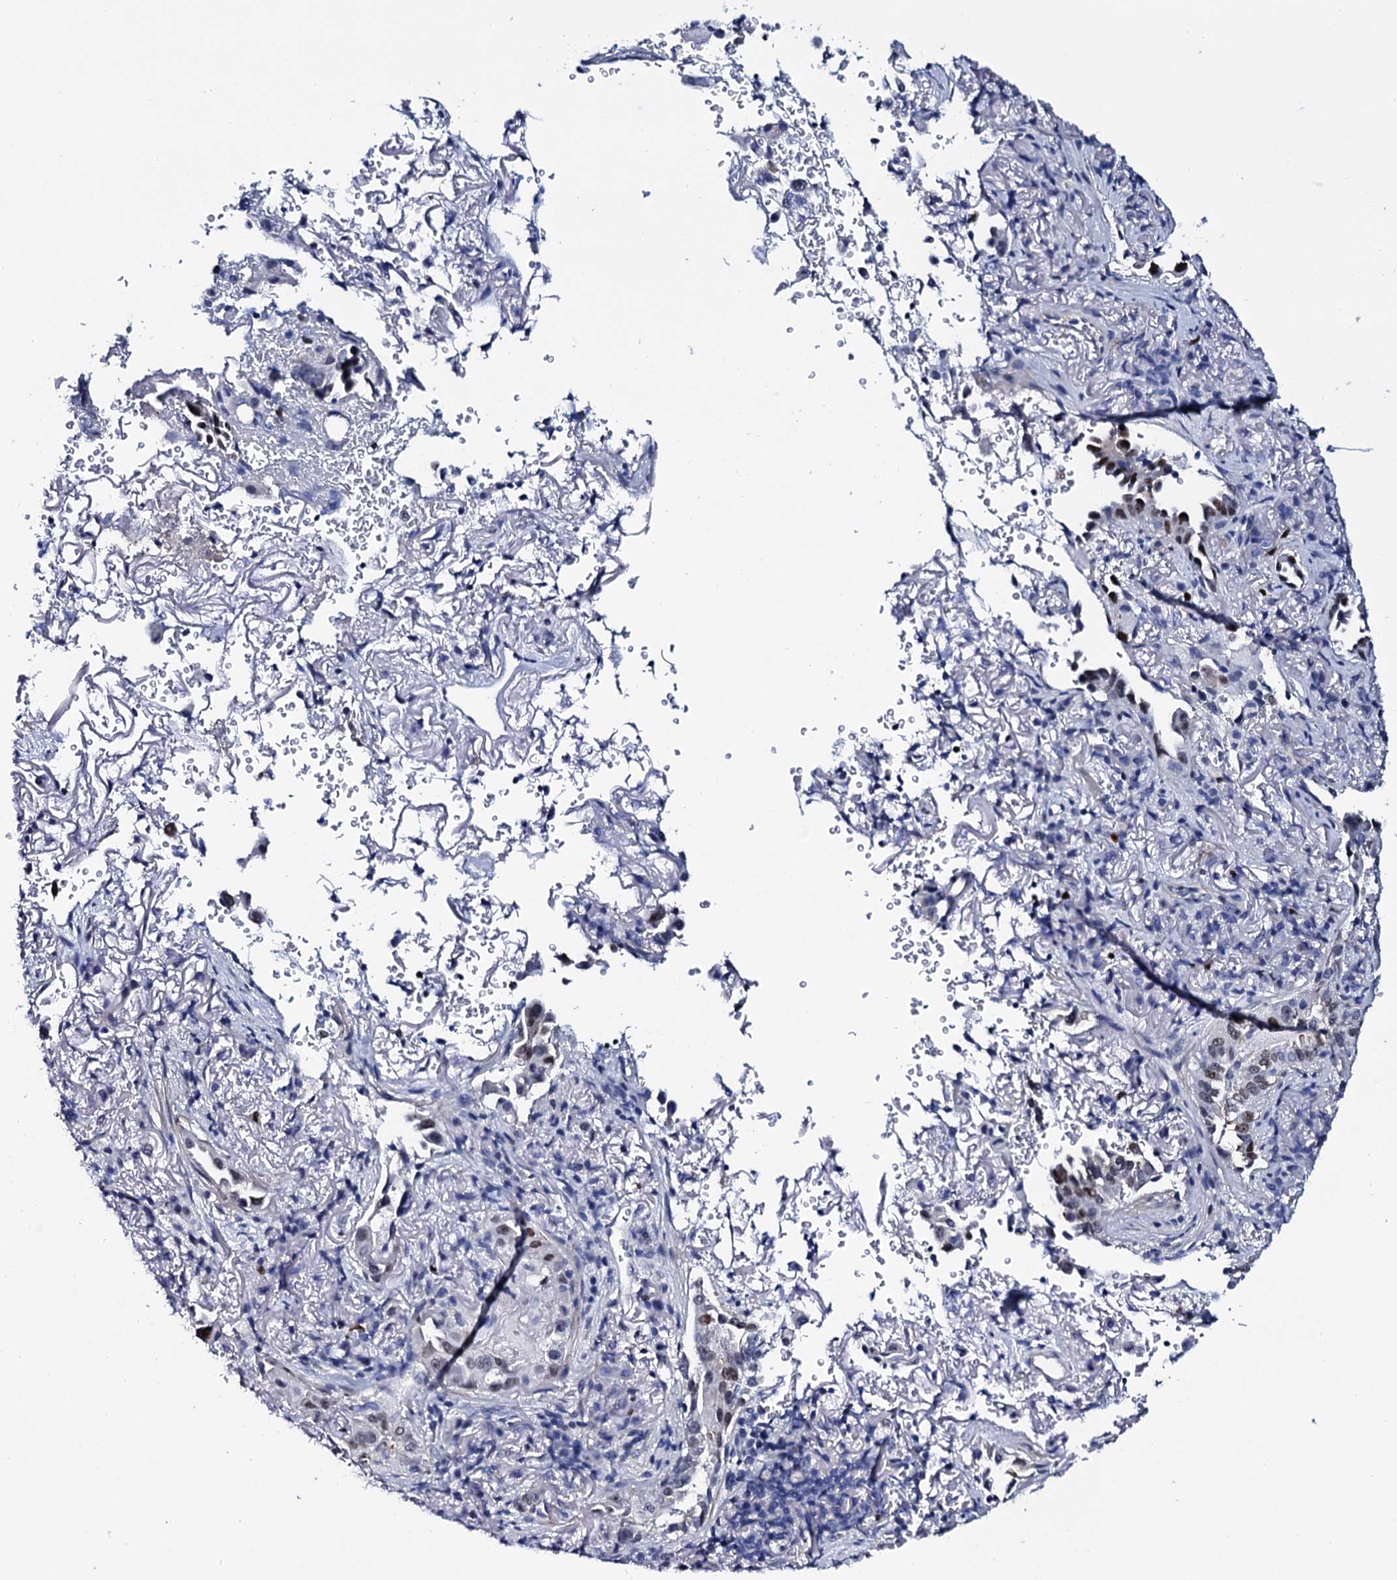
{"staining": {"intensity": "negative", "quantity": "none", "location": "none"}, "tissue": "lung cancer", "cell_type": "Tumor cells", "image_type": "cancer", "snomed": [{"axis": "morphology", "description": "Adenocarcinoma, NOS"}, {"axis": "topography", "description": "Lung"}], "caption": "Immunohistochemistry (IHC) histopathology image of human lung cancer stained for a protein (brown), which shows no staining in tumor cells.", "gene": "NPM2", "patient": {"sex": "female", "age": 69}}